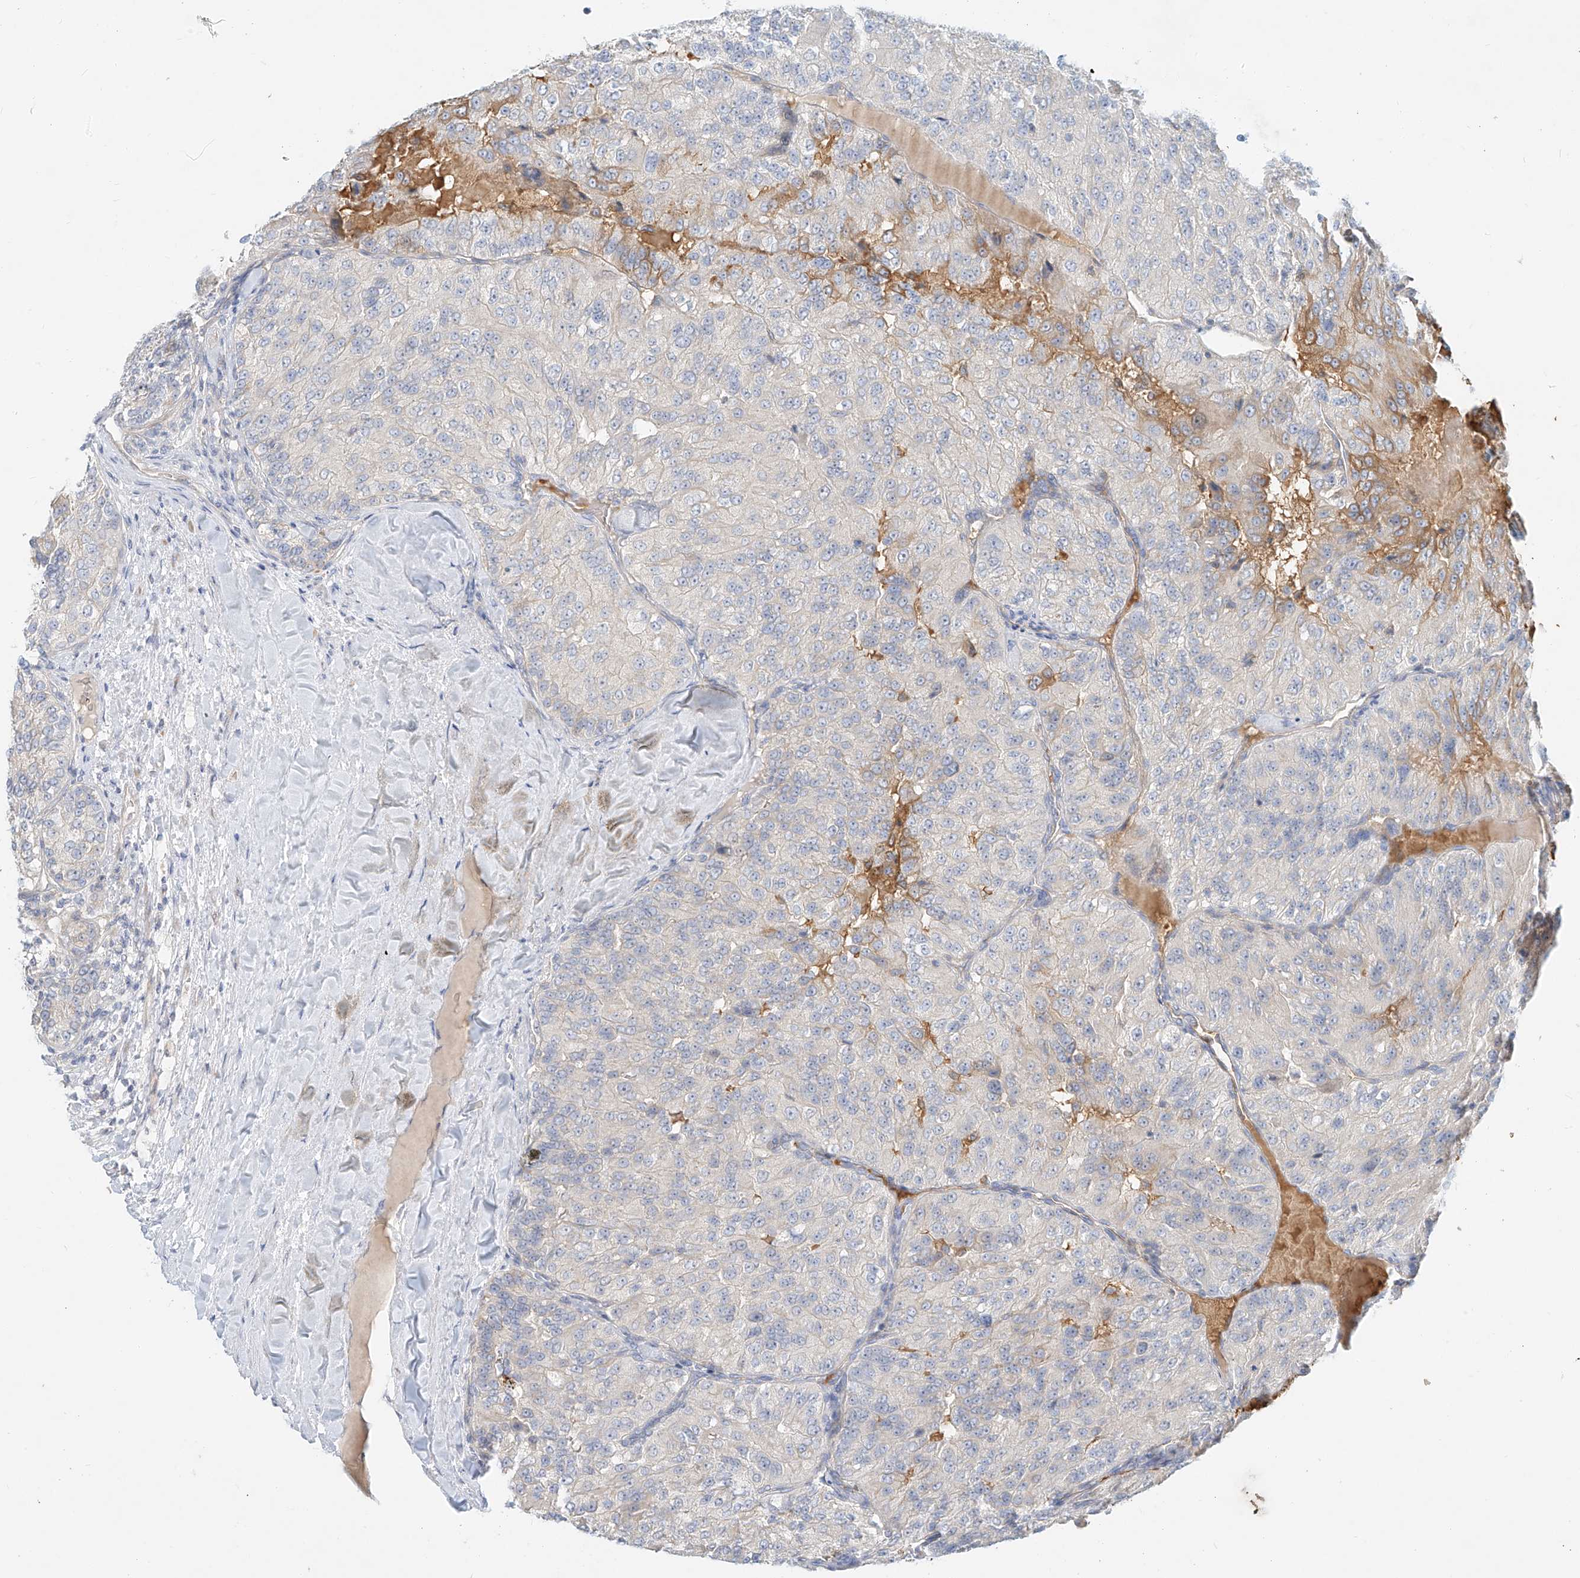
{"staining": {"intensity": "negative", "quantity": "none", "location": "none"}, "tissue": "renal cancer", "cell_type": "Tumor cells", "image_type": "cancer", "snomed": [{"axis": "morphology", "description": "Adenocarcinoma, NOS"}, {"axis": "topography", "description": "Kidney"}], "caption": "This is a micrograph of immunohistochemistry (IHC) staining of renal adenocarcinoma, which shows no staining in tumor cells.", "gene": "SYTL3", "patient": {"sex": "female", "age": 63}}